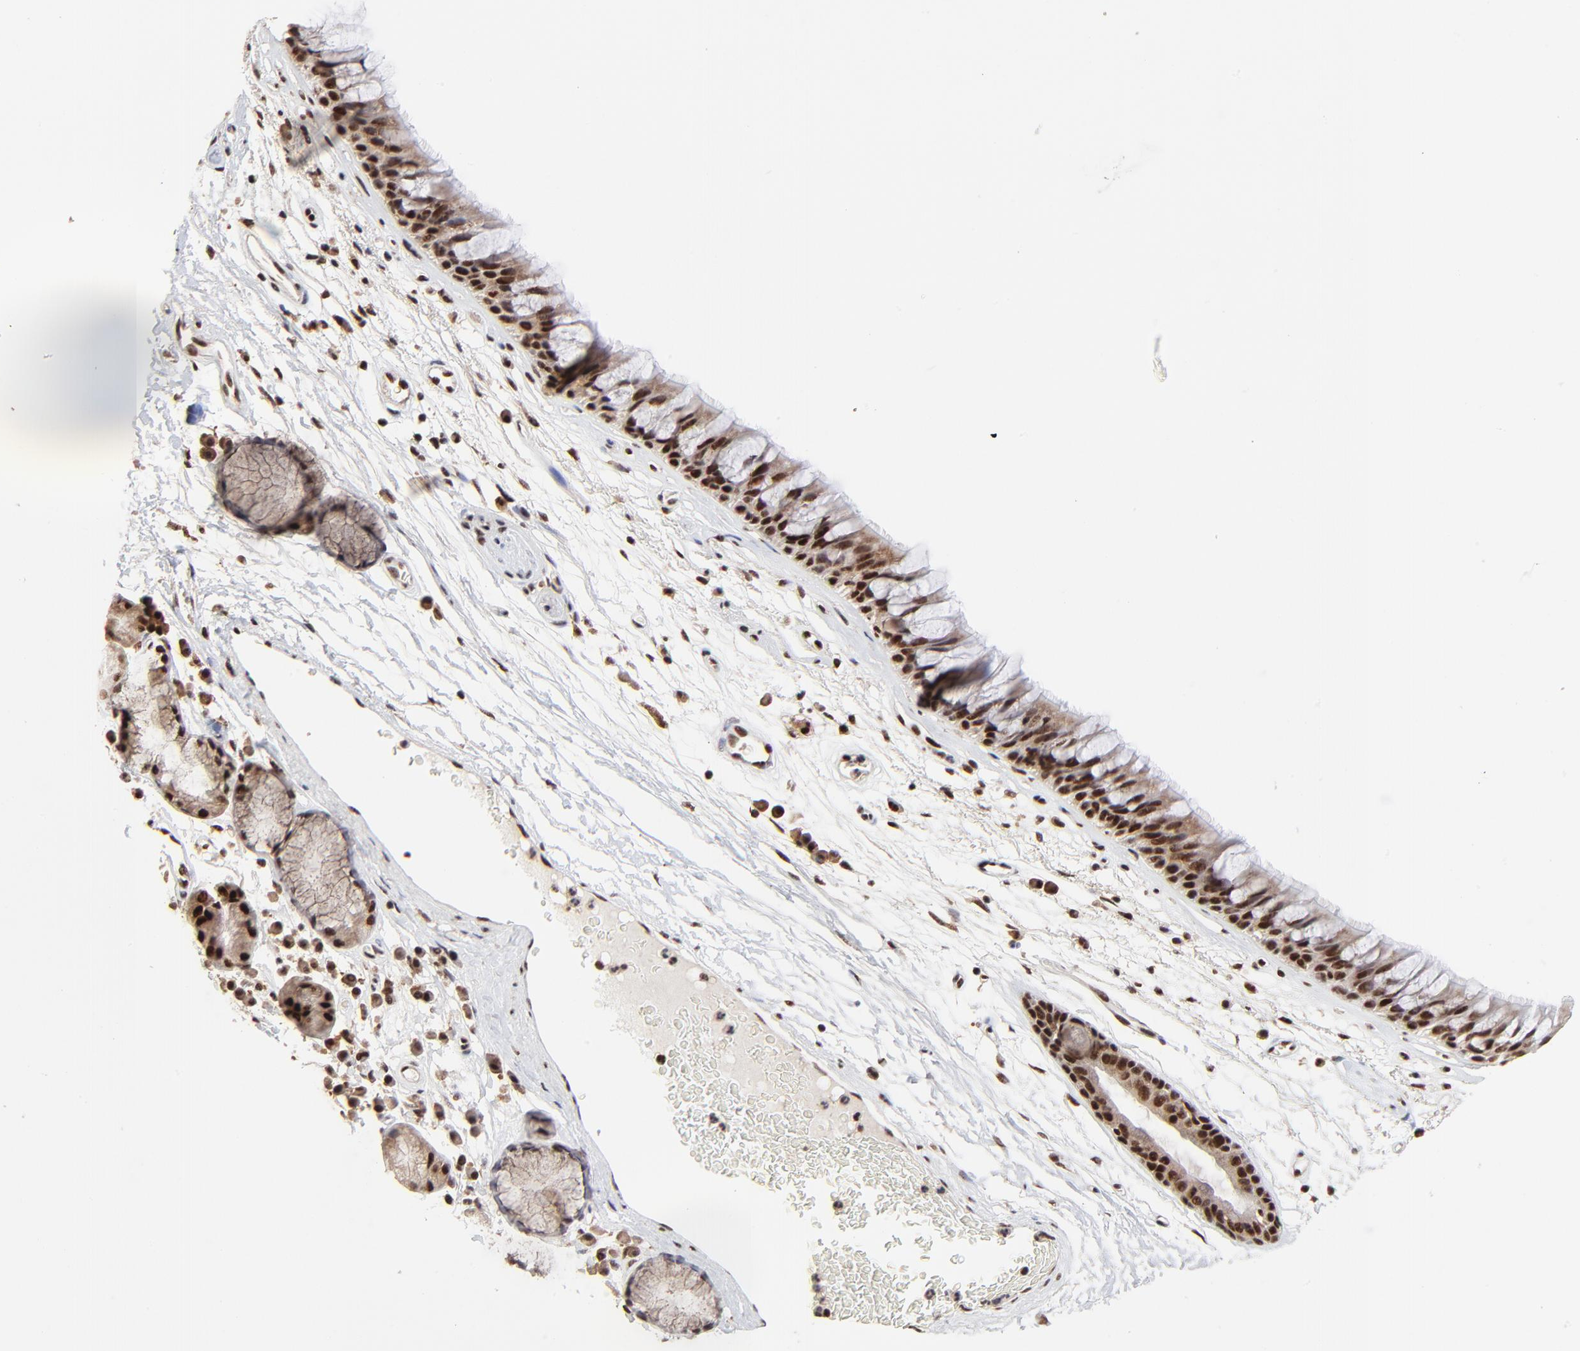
{"staining": {"intensity": "strong", "quantity": ">75%", "location": "nuclear"}, "tissue": "bronchus", "cell_type": "Respiratory epithelial cells", "image_type": "normal", "snomed": [{"axis": "morphology", "description": "Normal tissue, NOS"}, {"axis": "morphology", "description": "Adenocarcinoma, NOS"}, {"axis": "topography", "description": "Bronchus"}, {"axis": "topography", "description": "Lung"}], "caption": "This is an image of immunohistochemistry (IHC) staining of unremarkable bronchus, which shows strong positivity in the nuclear of respiratory epithelial cells.", "gene": "RBM22", "patient": {"sex": "female", "age": 54}}